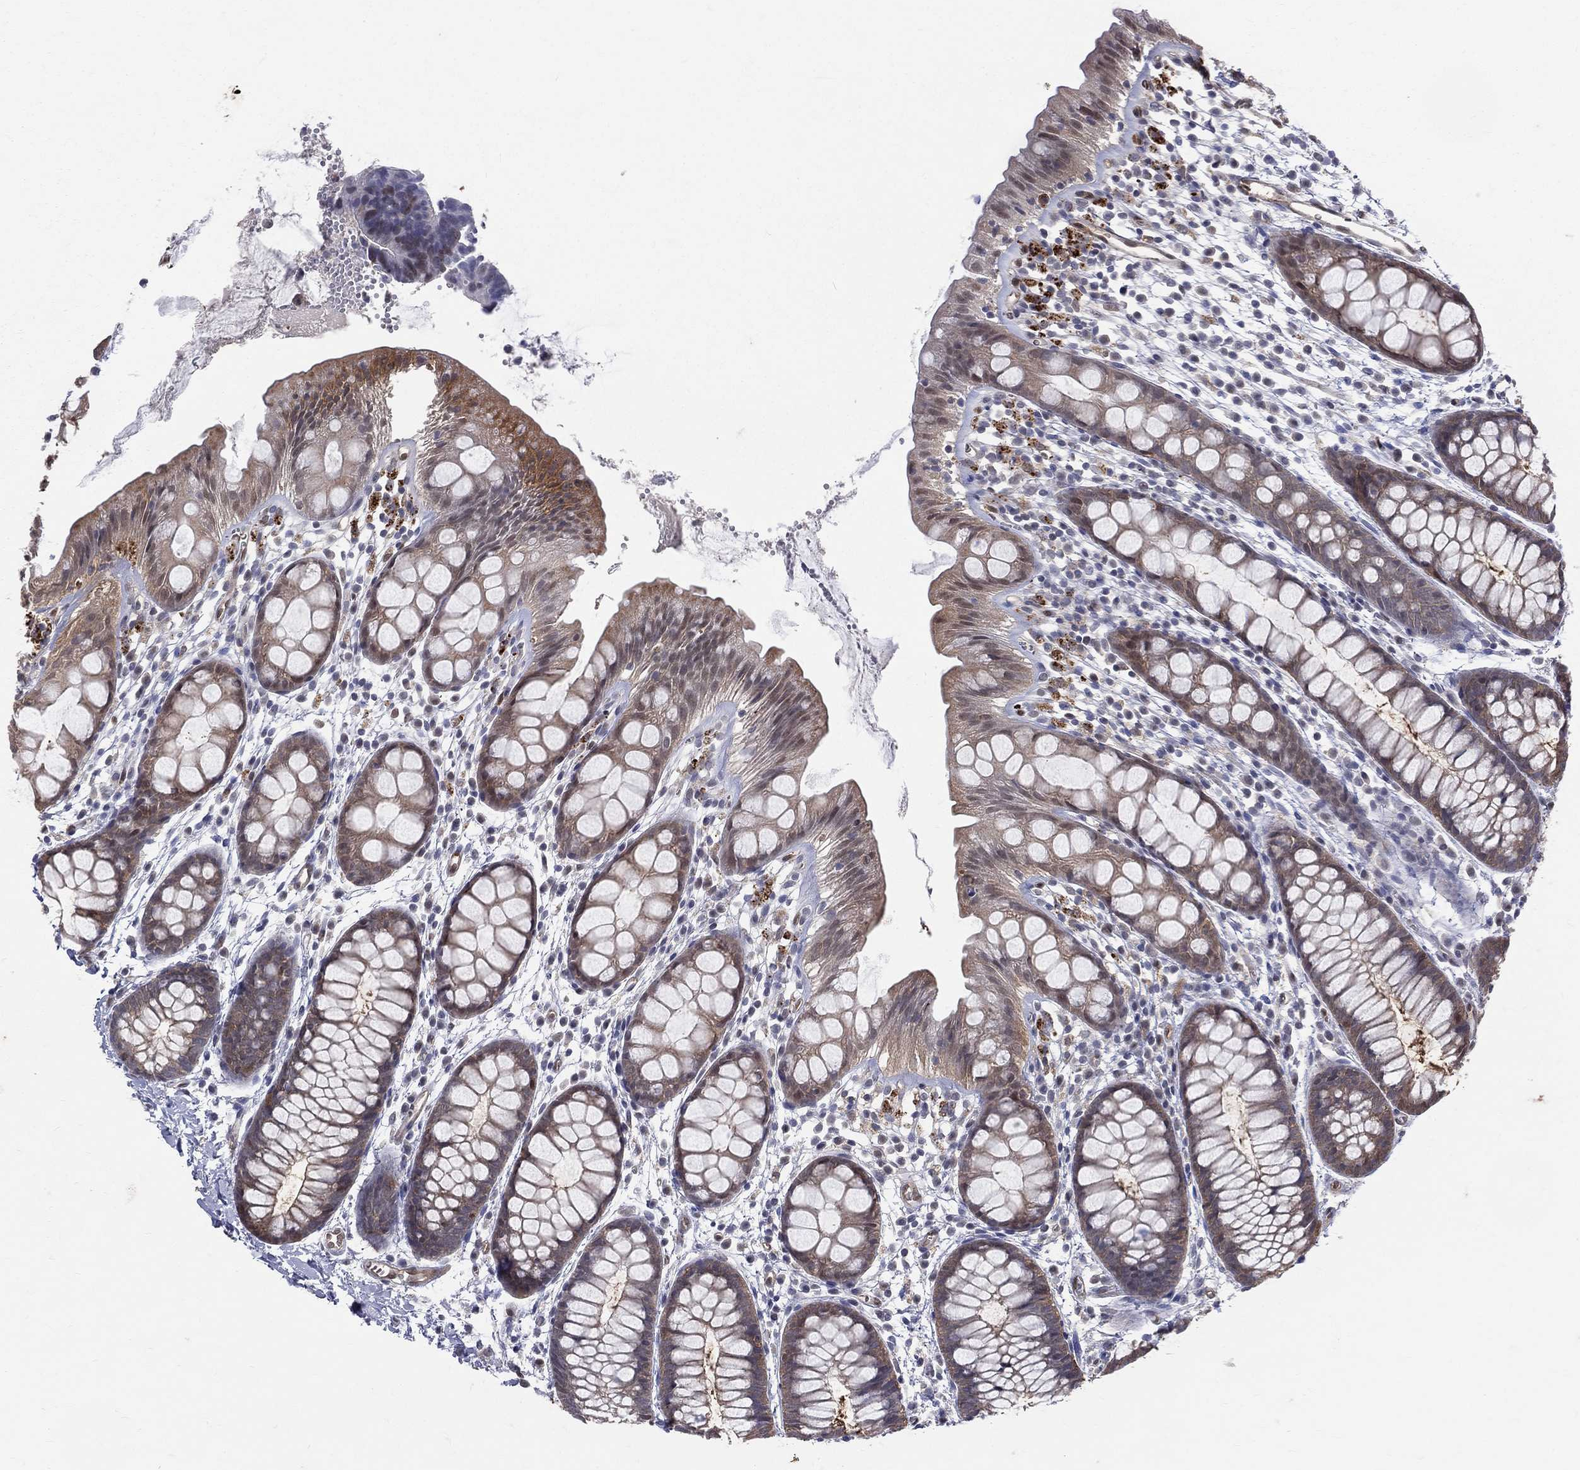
{"staining": {"intensity": "weak", "quantity": ">75%", "location": "cytoplasmic/membranous,nuclear"}, "tissue": "rectum", "cell_type": "Glandular cells", "image_type": "normal", "snomed": [{"axis": "morphology", "description": "Normal tissue, NOS"}, {"axis": "topography", "description": "Rectum"}], "caption": "Immunohistochemical staining of benign human rectum demonstrates >75% levels of weak cytoplasmic/membranous,nuclear protein expression in about >75% of glandular cells. The protein of interest is stained brown, and the nuclei are stained in blue (DAB (3,3'-diaminobenzidine) IHC with brightfield microscopy, high magnification).", "gene": "GMPR2", "patient": {"sex": "male", "age": 57}}